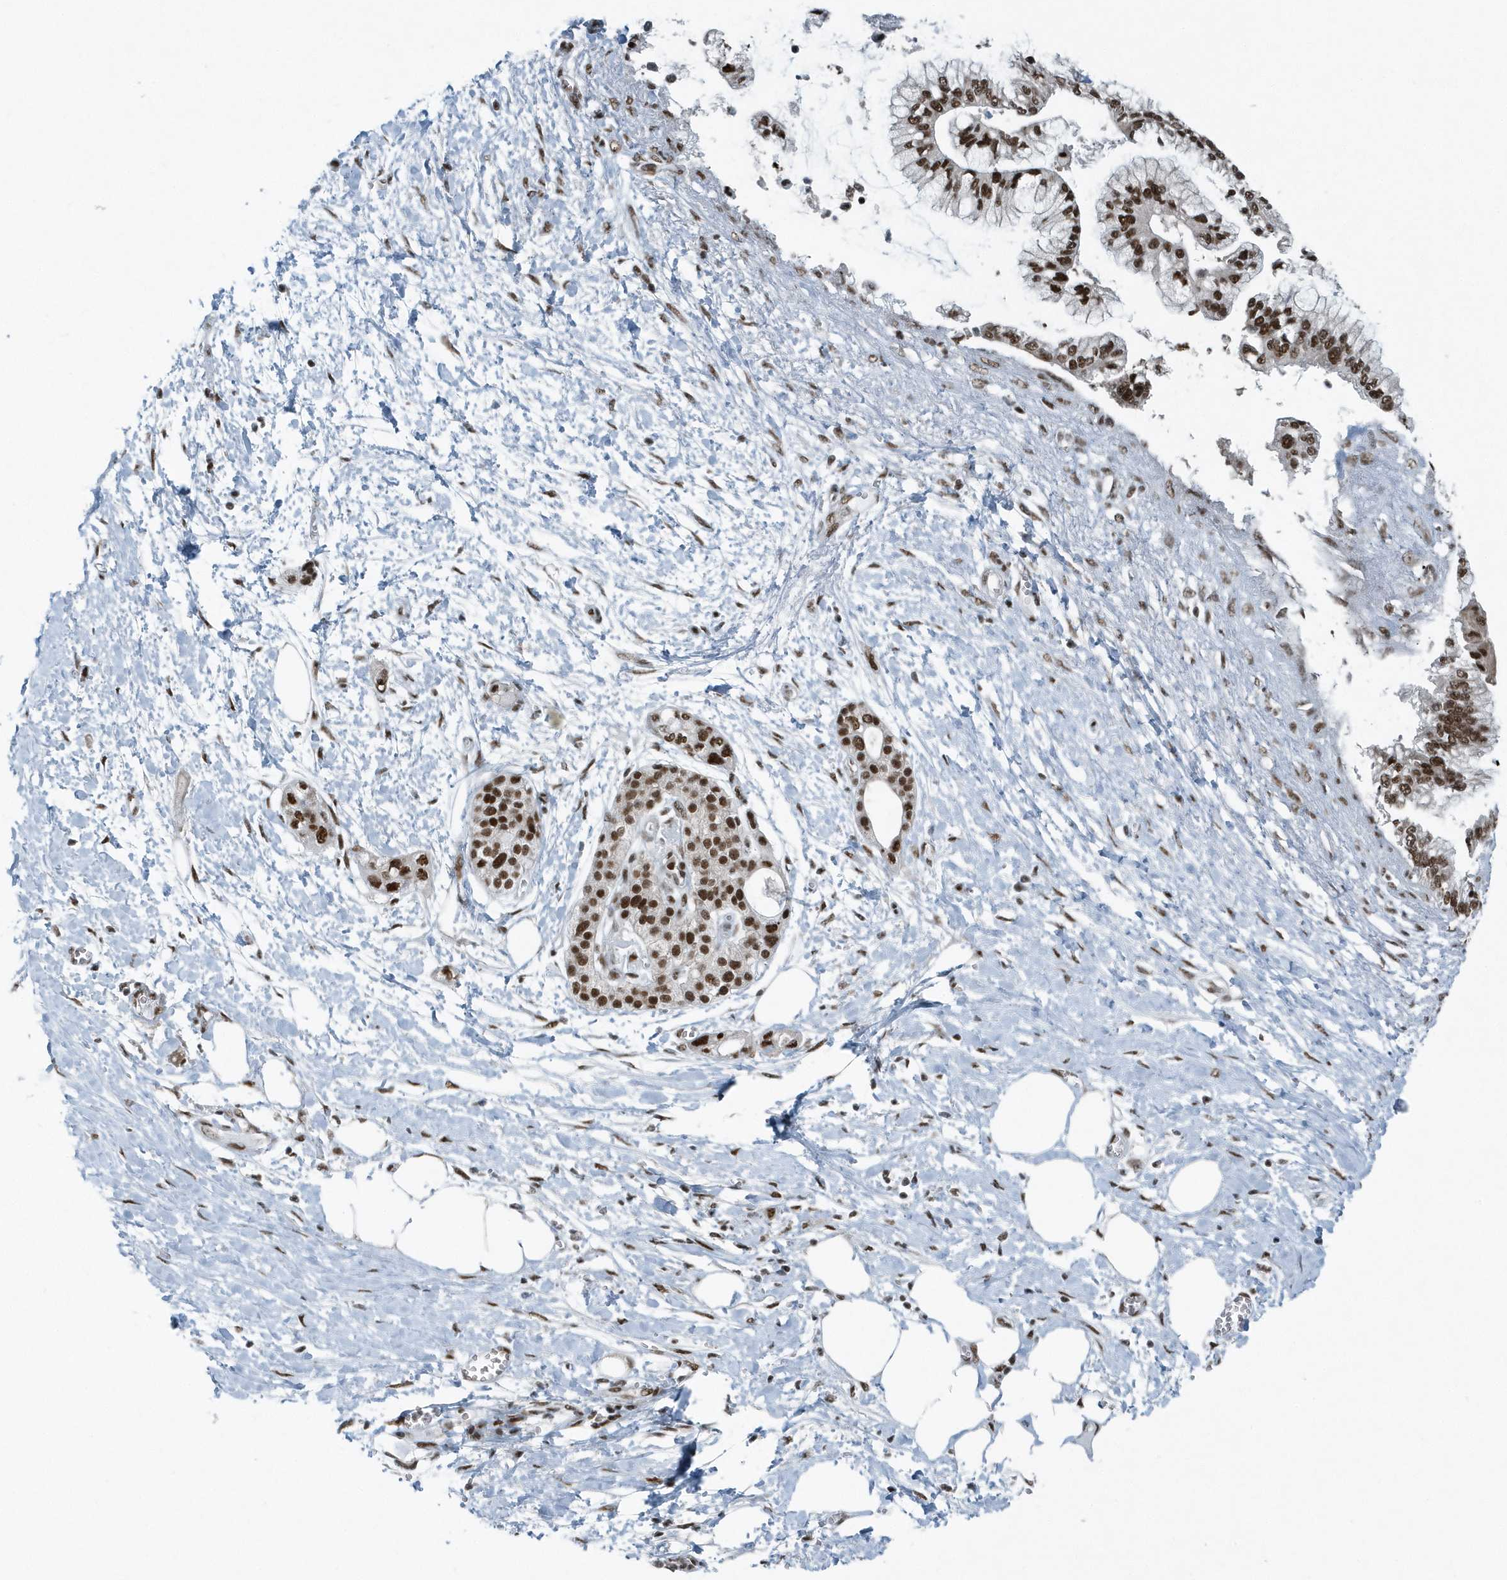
{"staining": {"intensity": "strong", "quantity": ">75%", "location": "nuclear"}, "tissue": "pancreatic cancer", "cell_type": "Tumor cells", "image_type": "cancer", "snomed": [{"axis": "morphology", "description": "Adenocarcinoma, NOS"}, {"axis": "topography", "description": "Pancreas"}], "caption": "A brown stain labels strong nuclear positivity of a protein in adenocarcinoma (pancreatic) tumor cells.", "gene": "YTHDC1", "patient": {"sex": "male", "age": 68}}